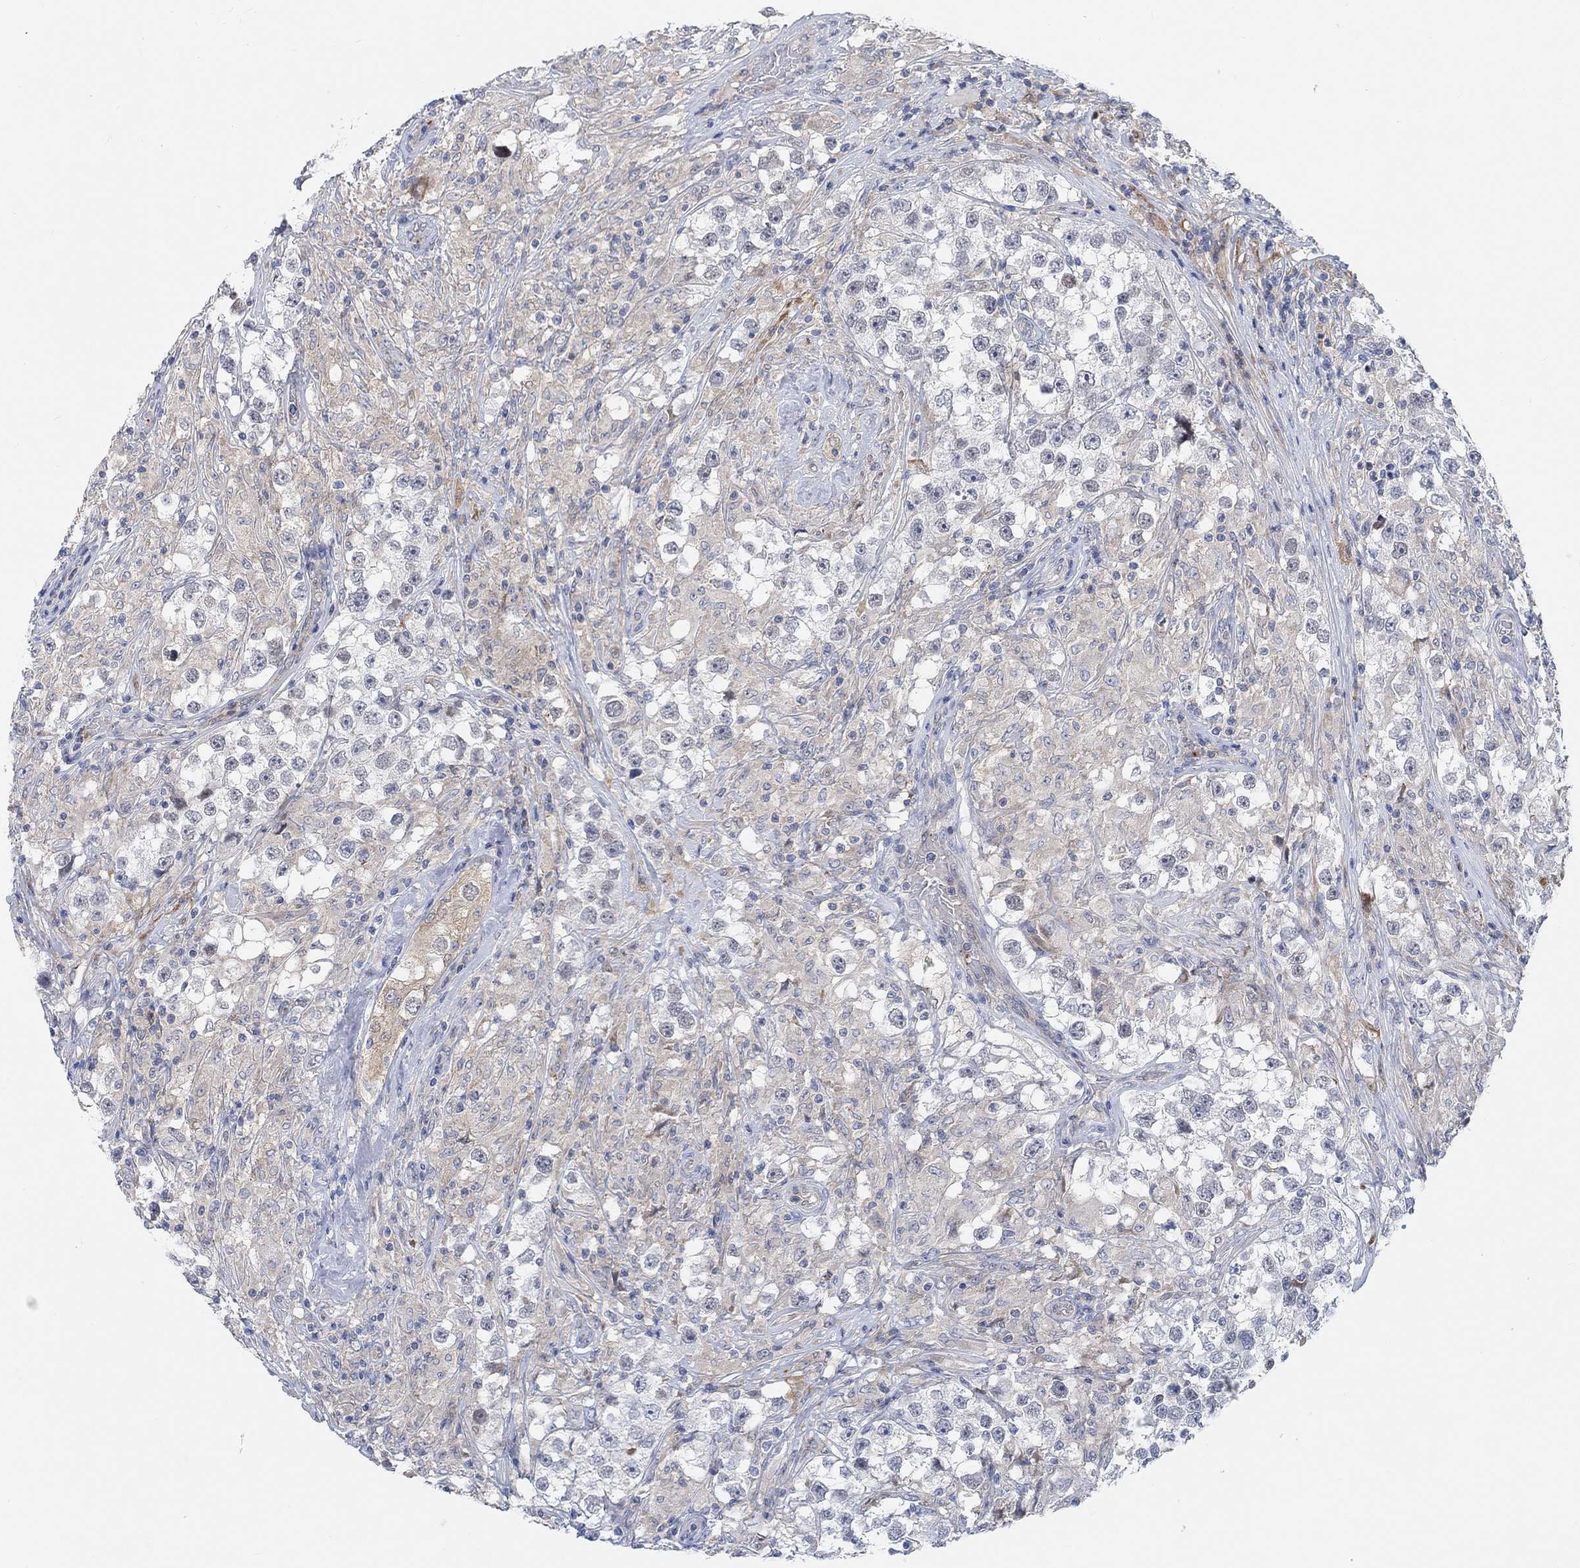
{"staining": {"intensity": "negative", "quantity": "none", "location": "none"}, "tissue": "testis cancer", "cell_type": "Tumor cells", "image_type": "cancer", "snomed": [{"axis": "morphology", "description": "Seminoma, NOS"}, {"axis": "topography", "description": "Testis"}], "caption": "A high-resolution photomicrograph shows immunohistochemistry staining of testis seminoma, which reveals no significant staining in tumor cells.", "gene": "PMFBP1", "patient": {"sex": "male", "age": 46}}